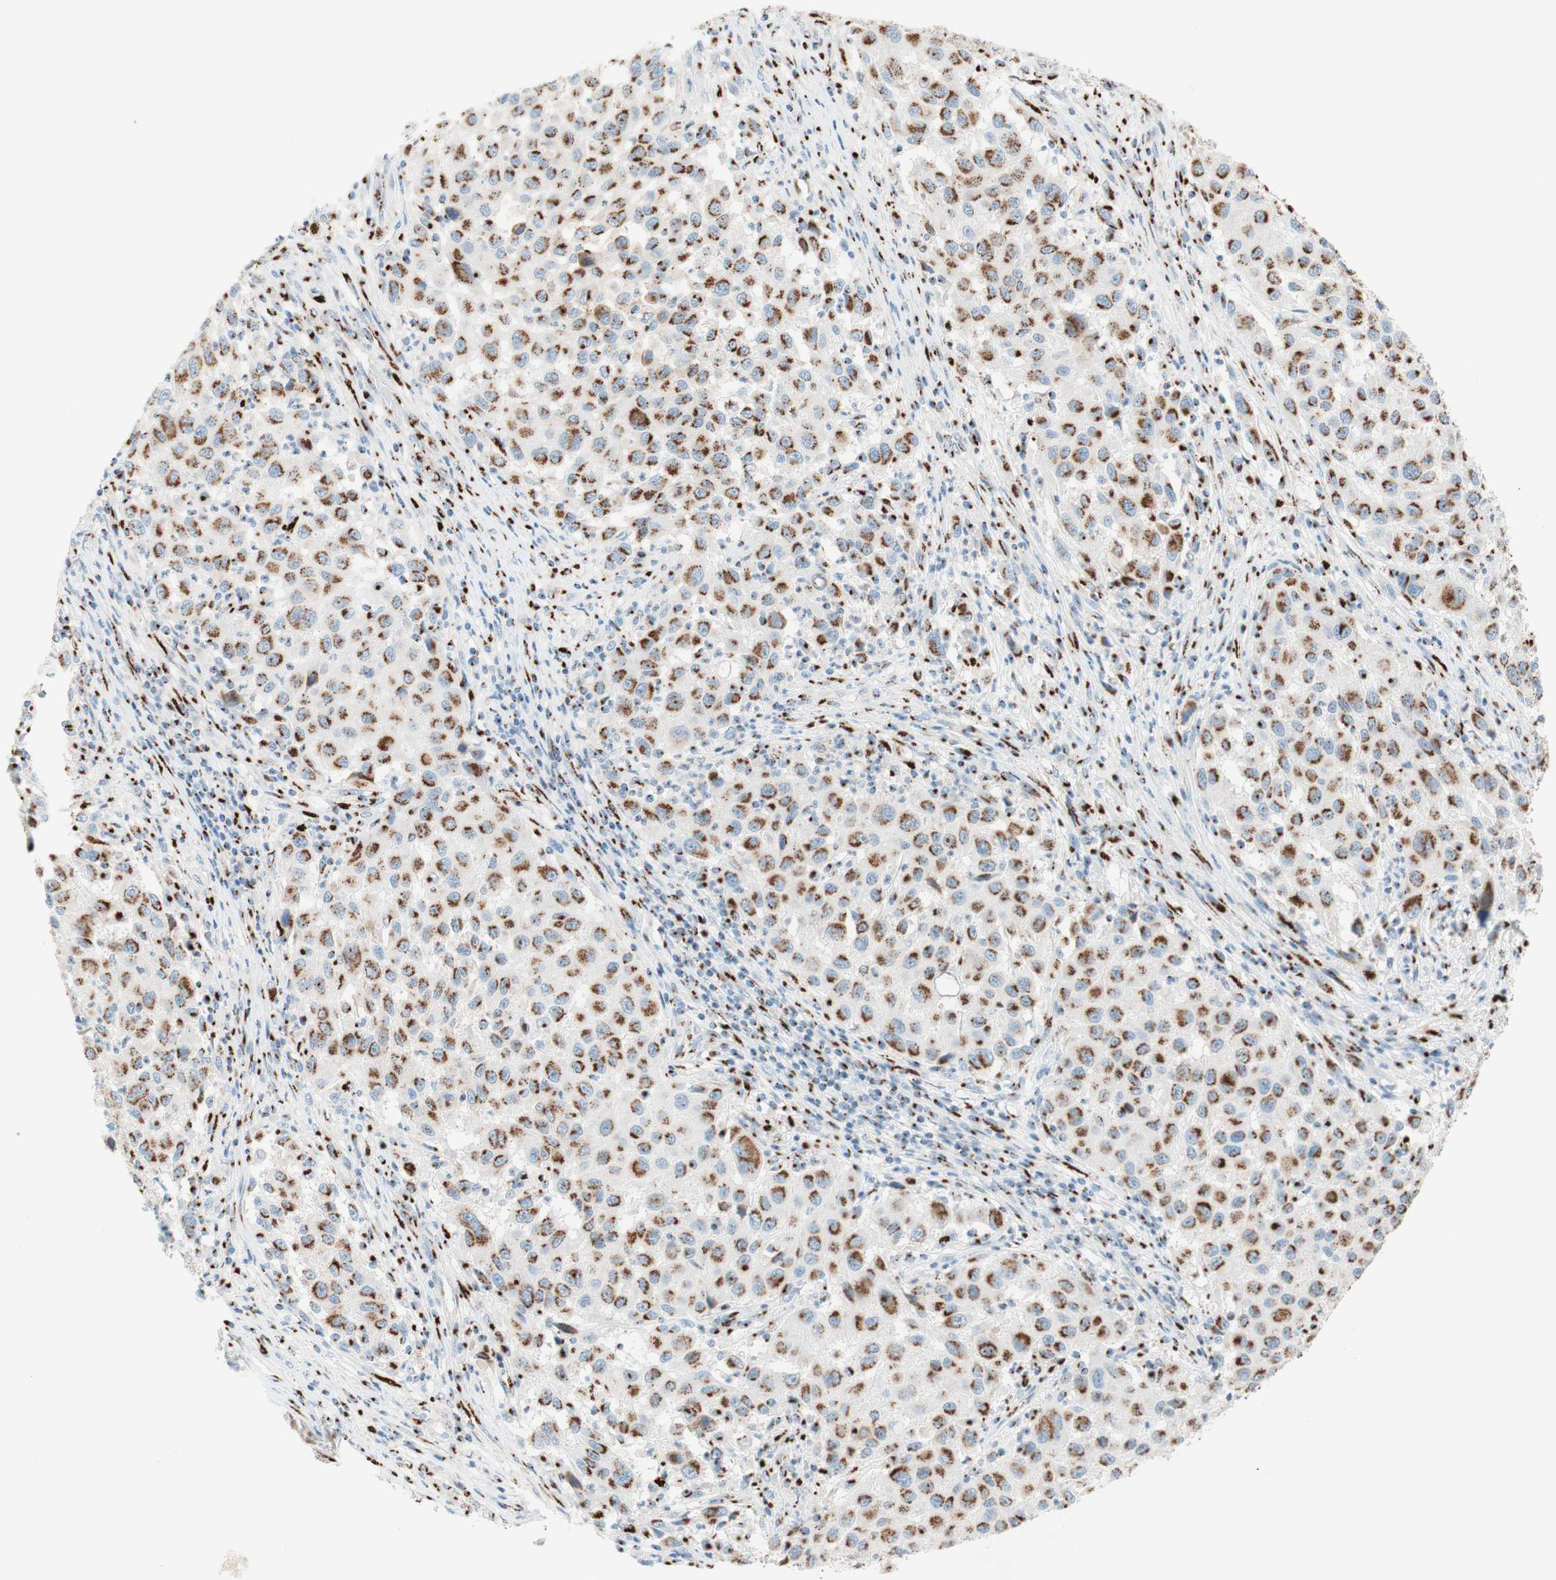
{"staining": {"intensity": "moderate", "quantity": ">75%", "location": "cytoplasmic/membranous"}, "tissue": "melanoma", "cell_type": "Tumor cells", "image_type": "cancer", "snomed": [{"axis": "morphology", "description": "Malignant melanoma, Metastatic site"}, {"axis": "topography", "description": "Lymph node"}], "caption": "This photomicrograph displays melanoma stained with IHC to label a protein in brown. The cytoplasmic/membranous of tumor cells show moderate positivity for the protein. Nuclei are counter-stained blue.", "gene": "GOLGB1", "patient": {"sex": "male", "age": 61}}